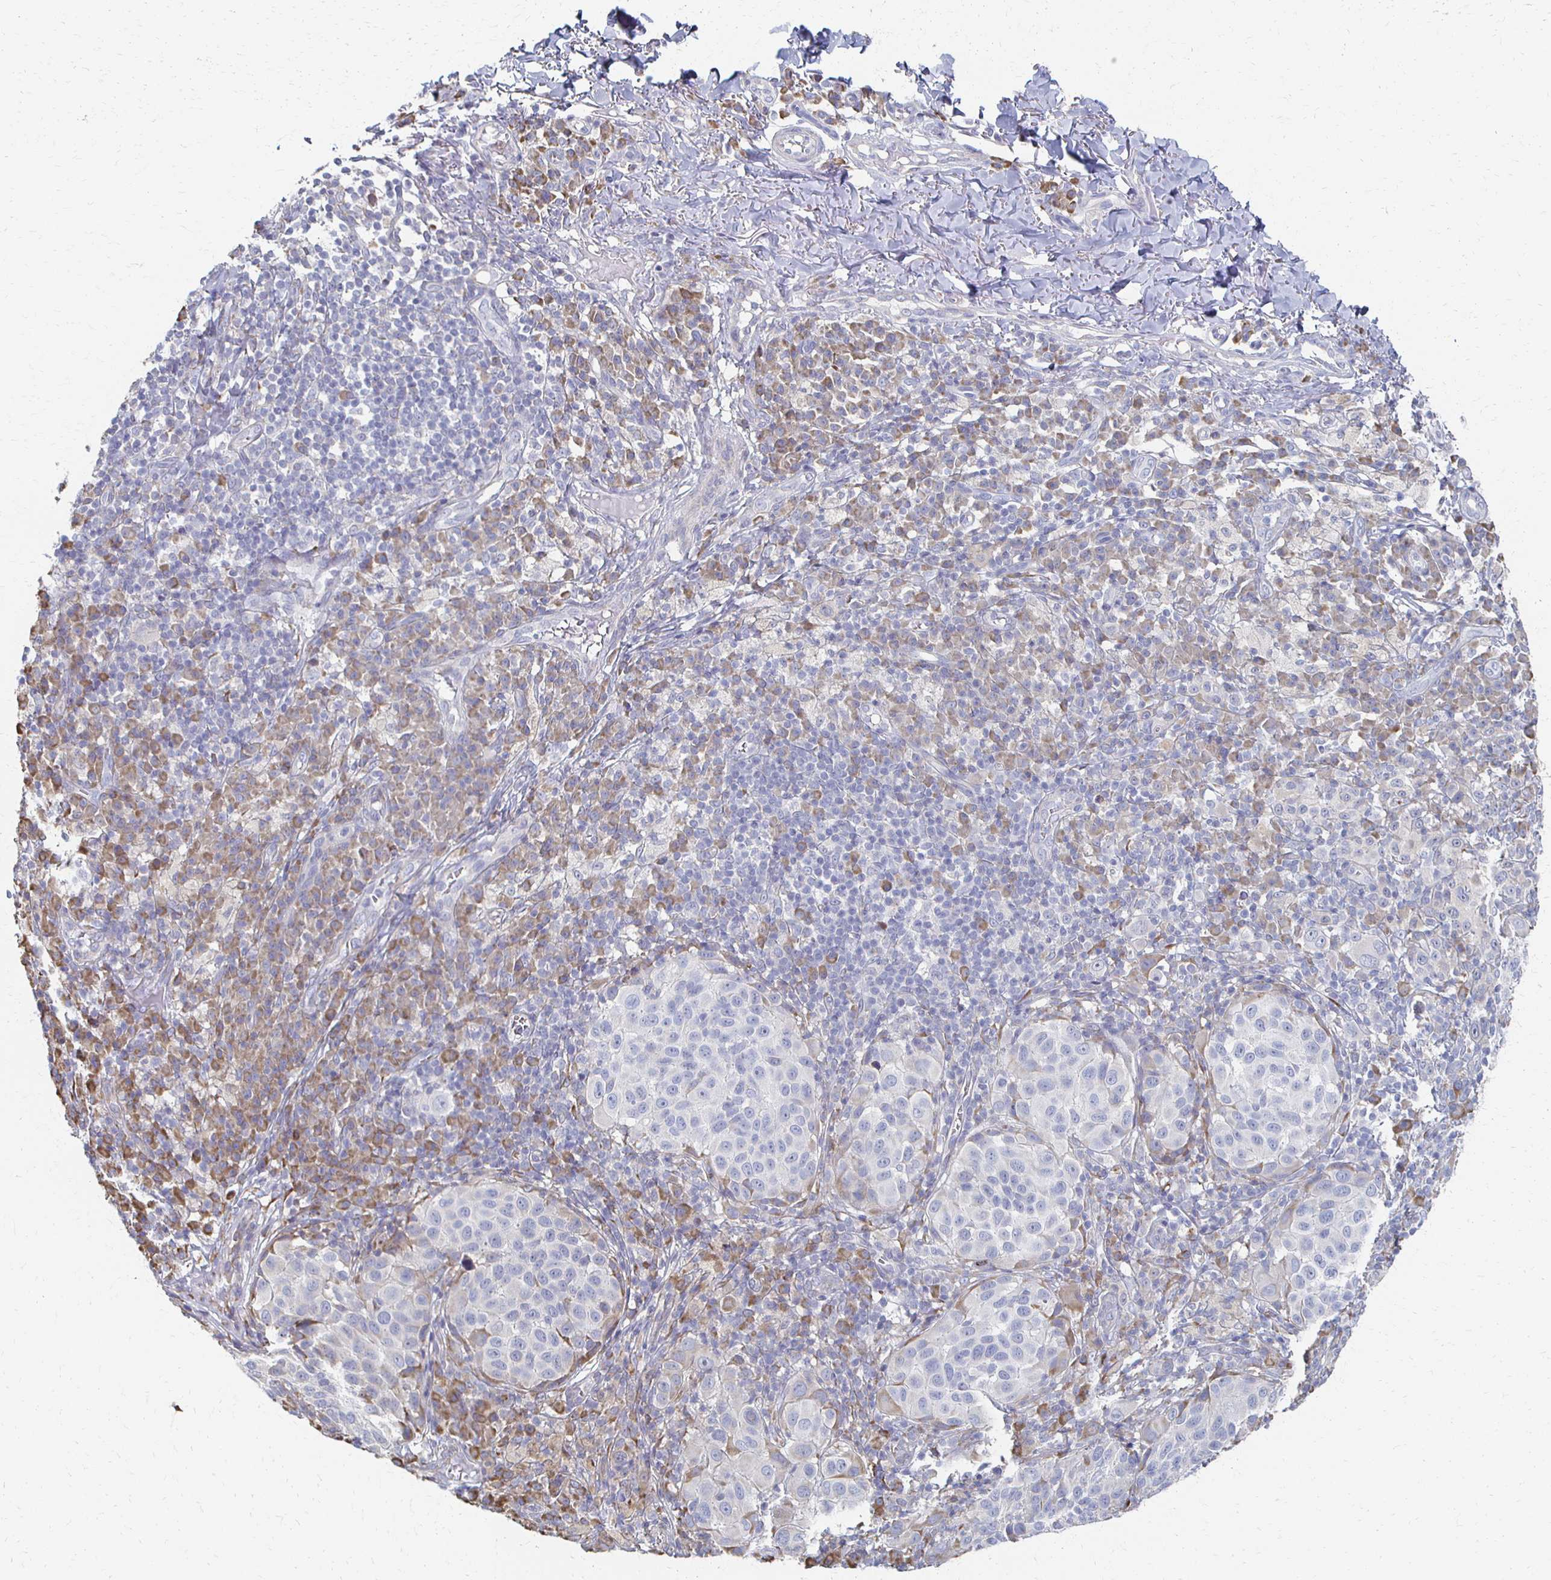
{"staining": {"intensity": "negative", "quantity": "none", "location": "none"}, "tissue": "melanoma", "cell_type": "Tumor cells", "image_type": "cancer", "snomed": [{"axis": "morphology", "description": "Malignant melanoma, NOS"}, {"axis": "topography", "description": "Skin"}], "caption": "Immunohistochemistry (IHC) of malignant melanoma shows no staining in tumor cells.", "gene": "ATP1A3", "patient": {"sex": "male", "age": 38}}